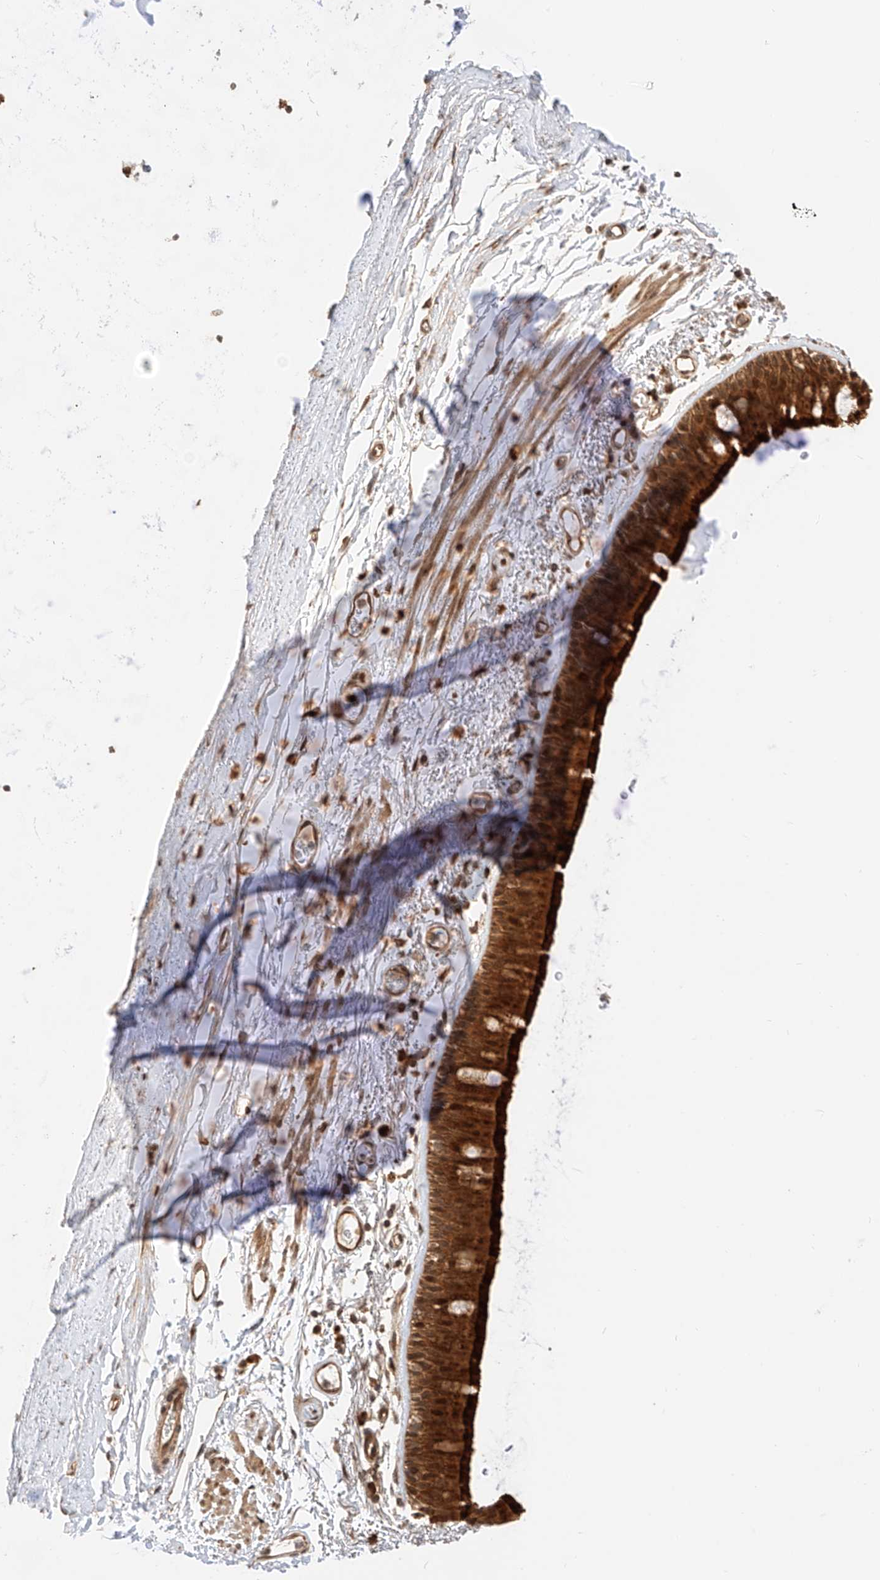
{"staining": {"intensity": "strong", "quantity": ">75%", "location": "cytoplasmic/membranous,nuclear"}, "tissue": "bronchus", "cell_type": "Respiratory epithelial cells", "image_type": "normal", "snomed": [{"axis": "morphology", "description": "Normal tissue, NOS"}, {"axis": "topography", "description": "Lymph node"}, {"axis": "topography", "description": "Bronchus"}], "caption": "Immunohistochemistry photomicrograph of benign bronchus stained for a protein (brown), which demonstrates high levels of strong cytoplasmic/membranous,nuclear expression in about >75% of respiratory epithelial cells.", "gene": "EIF4H", "patient": {"sex": "female", "age": 70}}